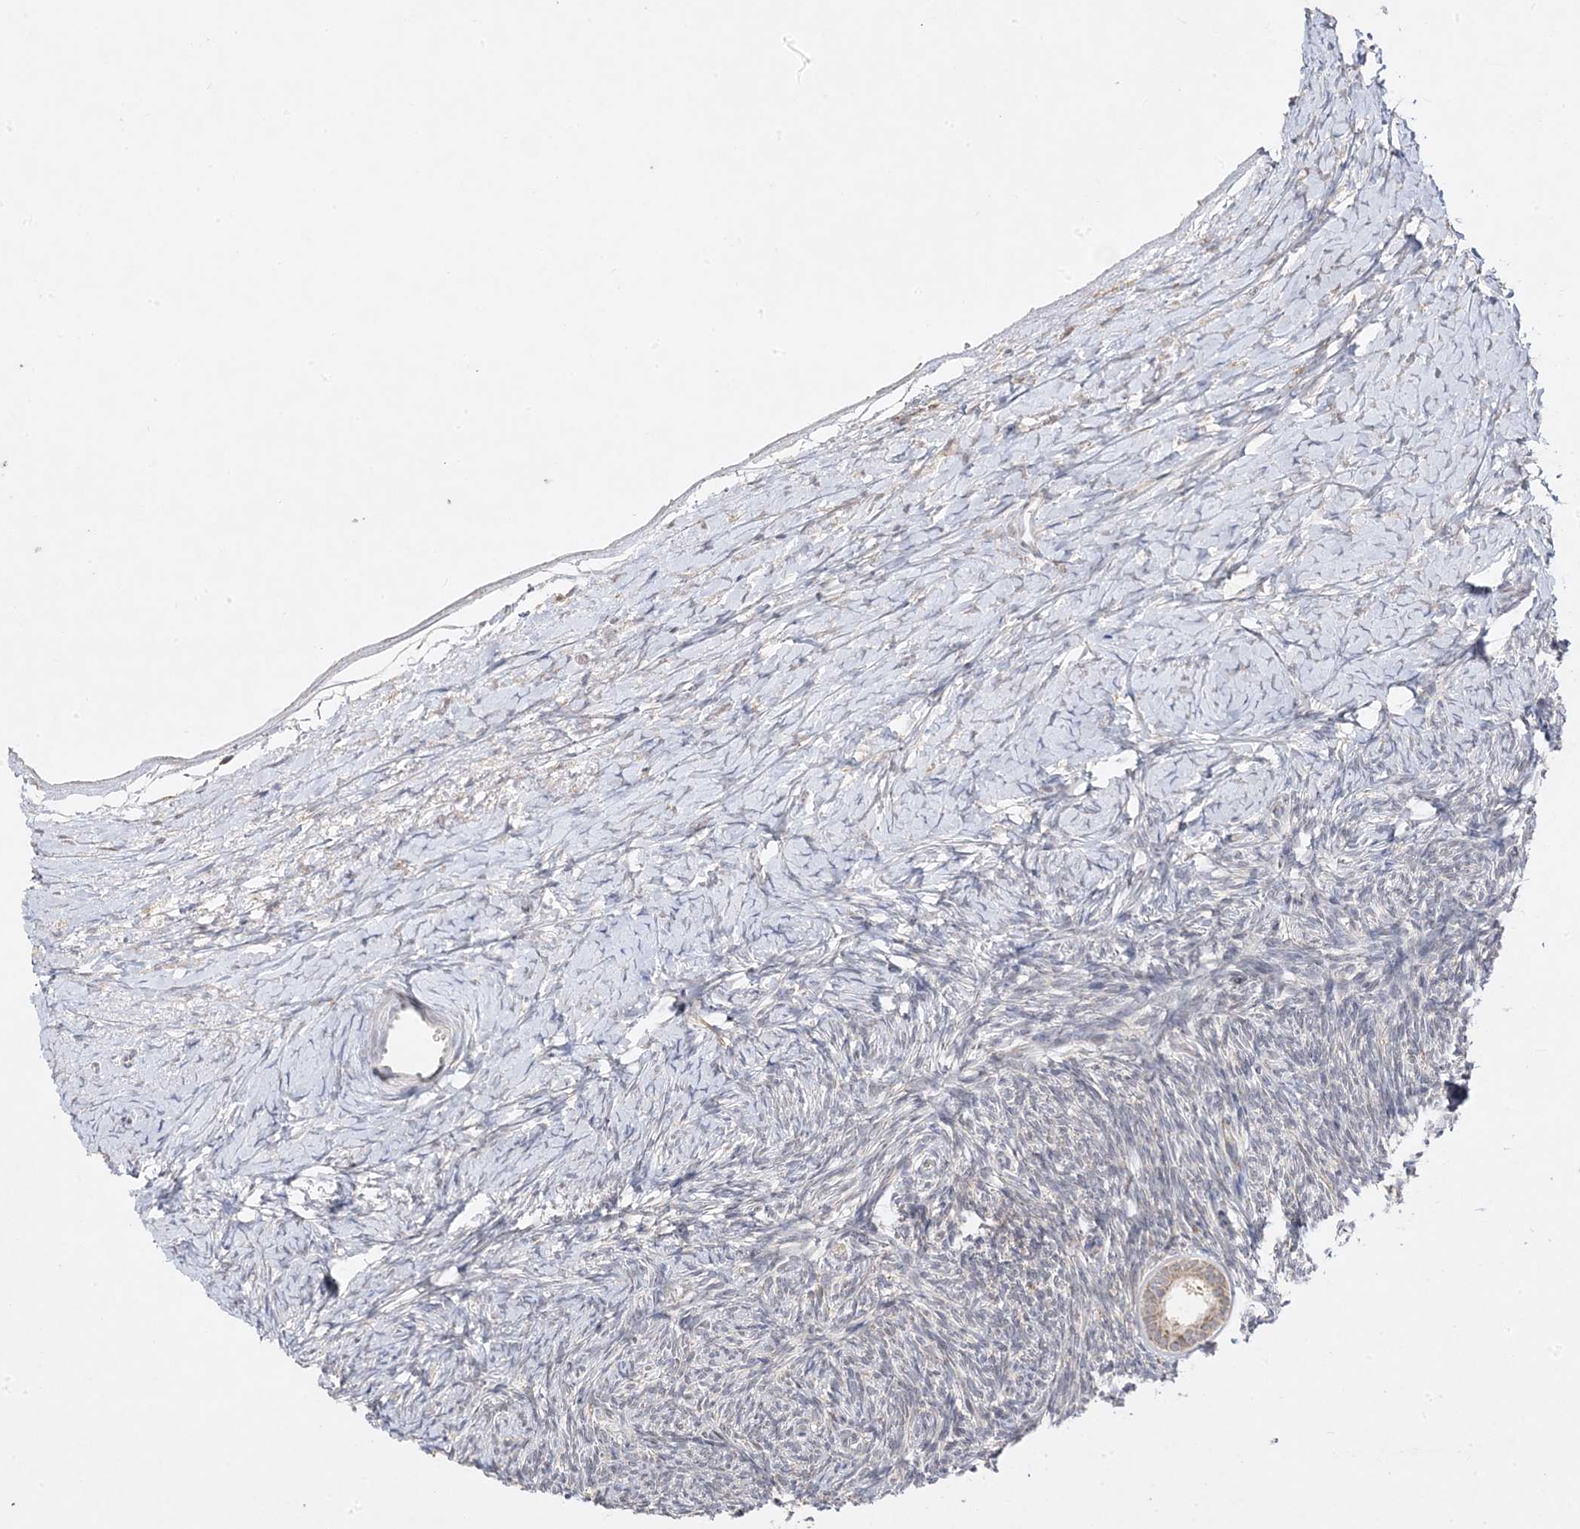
{"staining": {"intensity": "moderate", "quantity": ">75%", "location": "cytoplasmic/membranous"}, "tissue": "ovary", "cell_type": "Follicle cells", "image_type": "normal", "snomed": [{"axis": "morphology", "description": "Normal tissue, NOS"}, {"axis": "morphology", "description": "Developmental malformation"}, {"axis": "topography", "description": "Ovary"}], "caption": "Immunohistochemical staining of benign ovary displays >75% levels of moderate cytoplasmic/membranous protein expression in approximately >75% of follicle cells.", "gene": "C2CD2", "patient": {"sex": "female", "age": 39}}